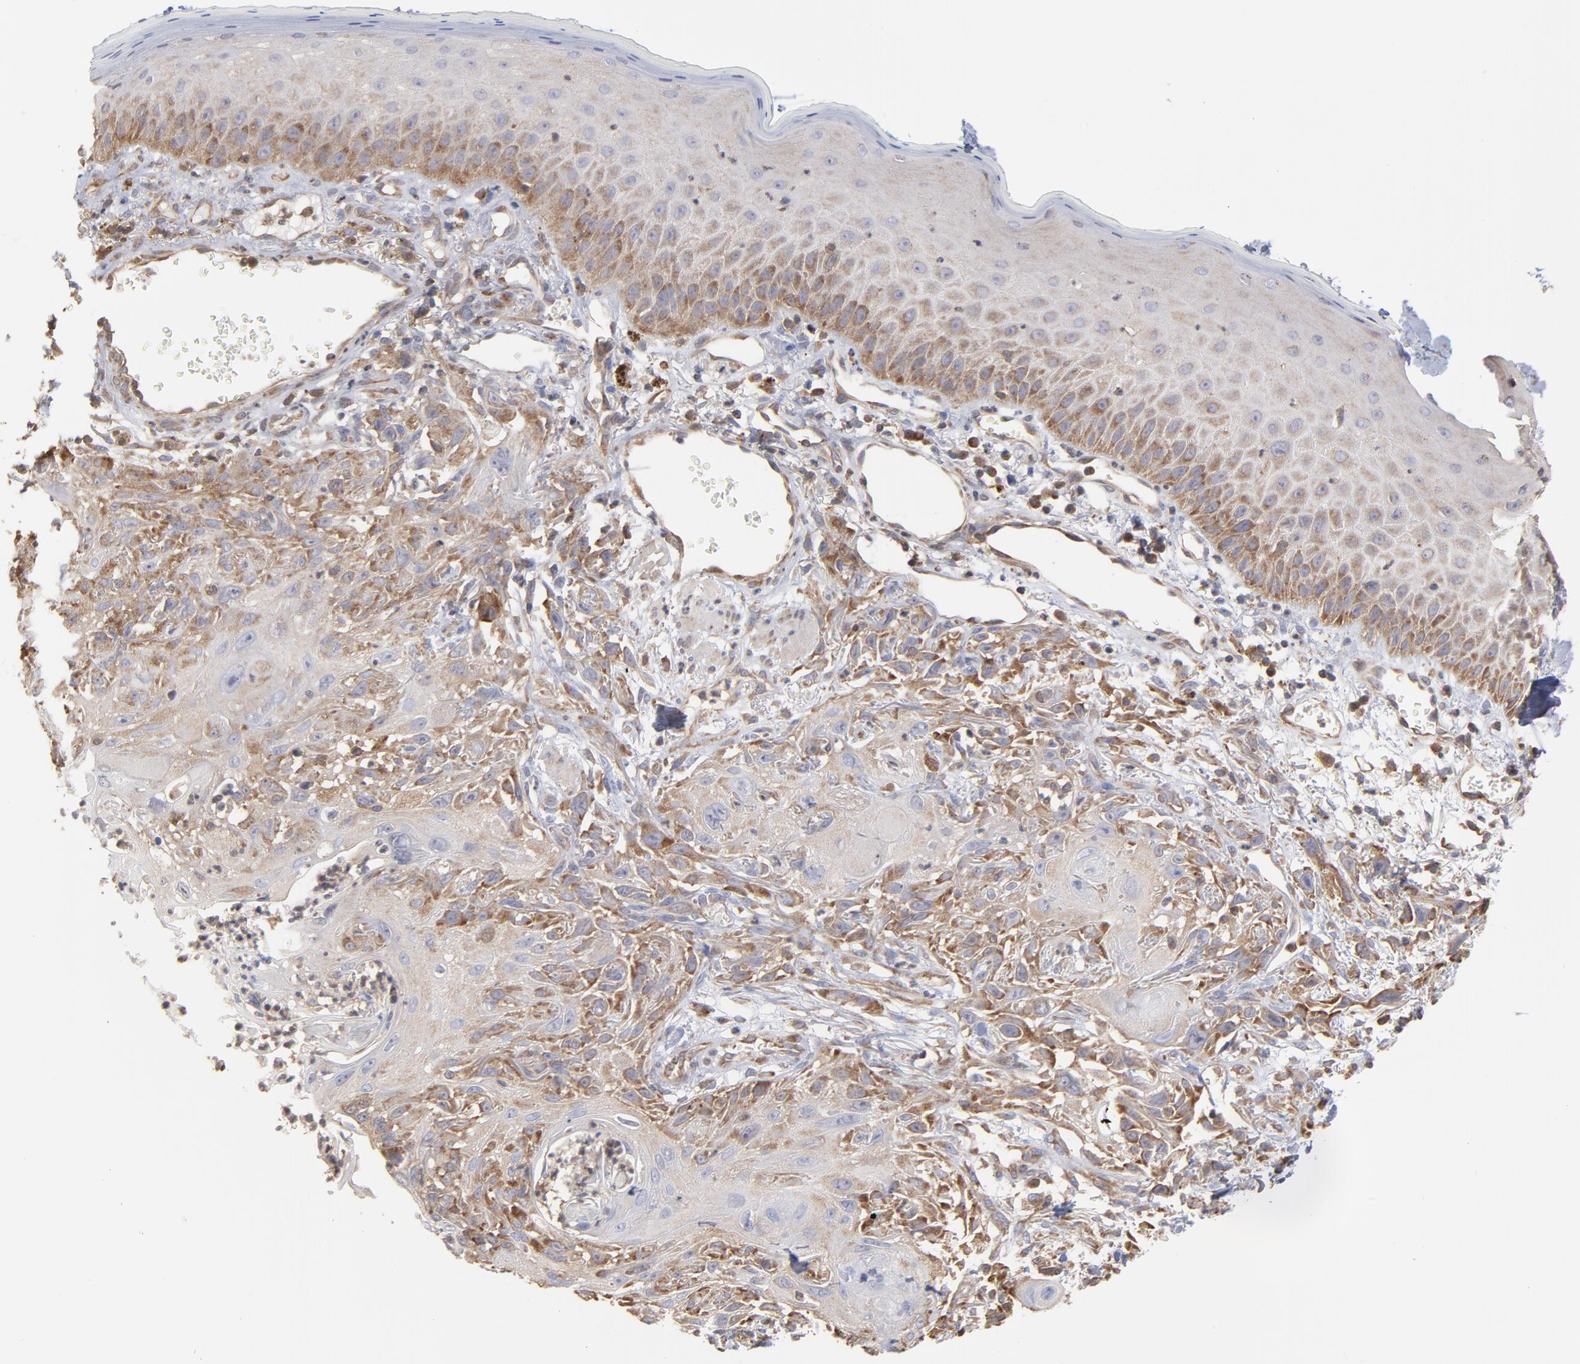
{"staining": {"intensity": "moderate", "quantity": "<25%", "location": "cytoplasmic/membranous"}, "tissue": "skin cancer", "cell_type": "Tumor cells", "image_type": "cancer", "snomed": [{"axis": "morphology", "description": "Squamous cell carcinoma, NOS"}, {"axis": "topography", "description": "Skin"}], "caption": "Immunohistochemistry micrograph of human skin cancer stained for a protein (brown), which displays low levels of moderate cytoplasmic/membranous staining in about <25% of tumor cells.", "gene": "MAPRE1", "patient": {"sex": "female", "age": 59}}